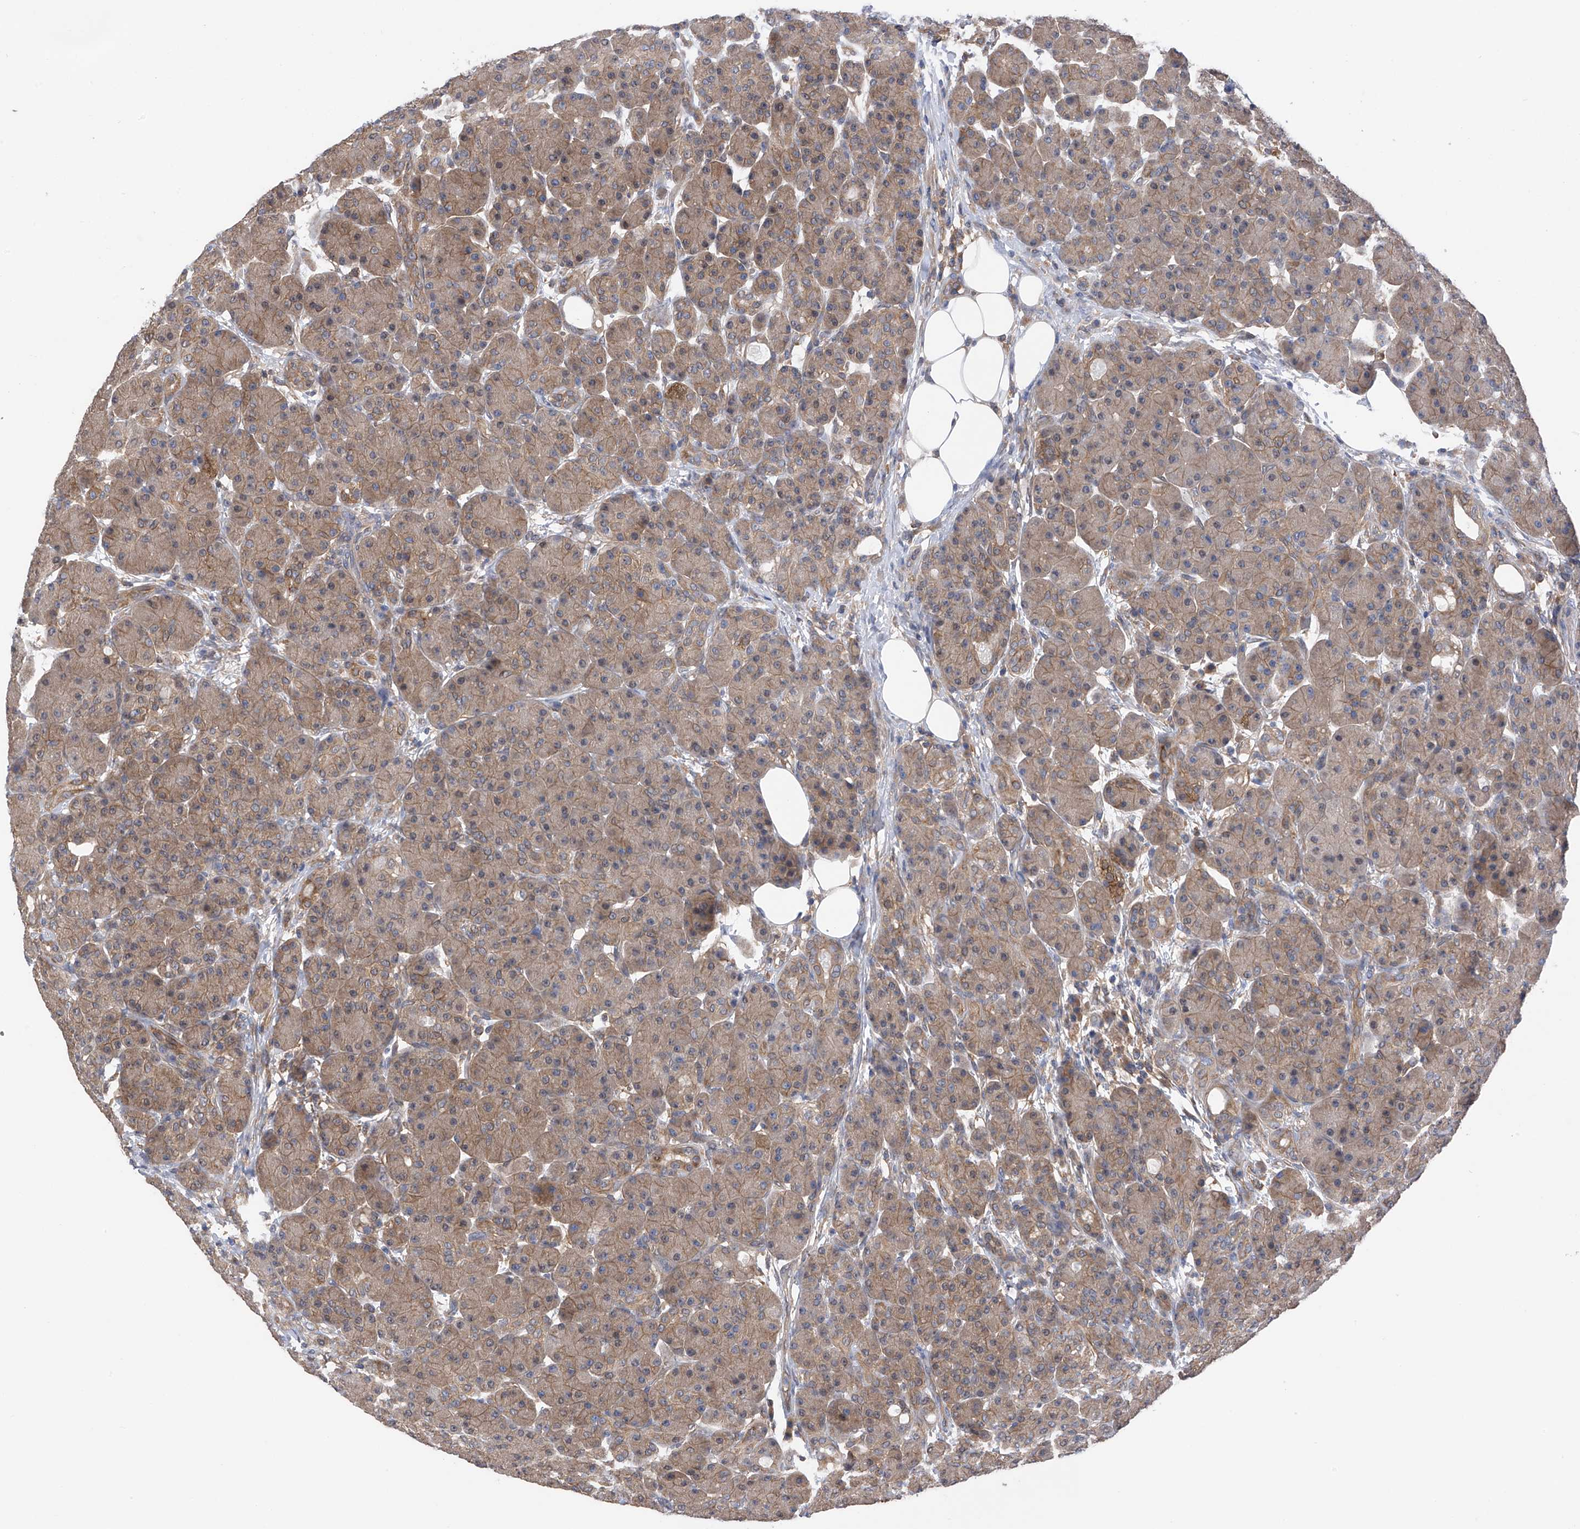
{"staining": {"intensity": "moderate", "quantity": ">75%", "location": "cytoplasmic/membranous"}, "tissue": "pancreas", "cell_type": "Exocrine glandular cells", "image_type": "normal", "snomed": [{"axis": "morphology", "description": "Normal tissue, NOS"}, {"axis": "topography", "description": "Pancreas"}], "caption": "The immunohistochemical stain shows moderate cytoplasmic/membranous expression in exocrine glandular cells of unremarkable pancreas. (DAB (3,3'-diaminobenzidine) = brown stain, brightfield microscopy at high magnification).", "gene": "CHPF", "patient": {"sex": "male", "age": 63}}